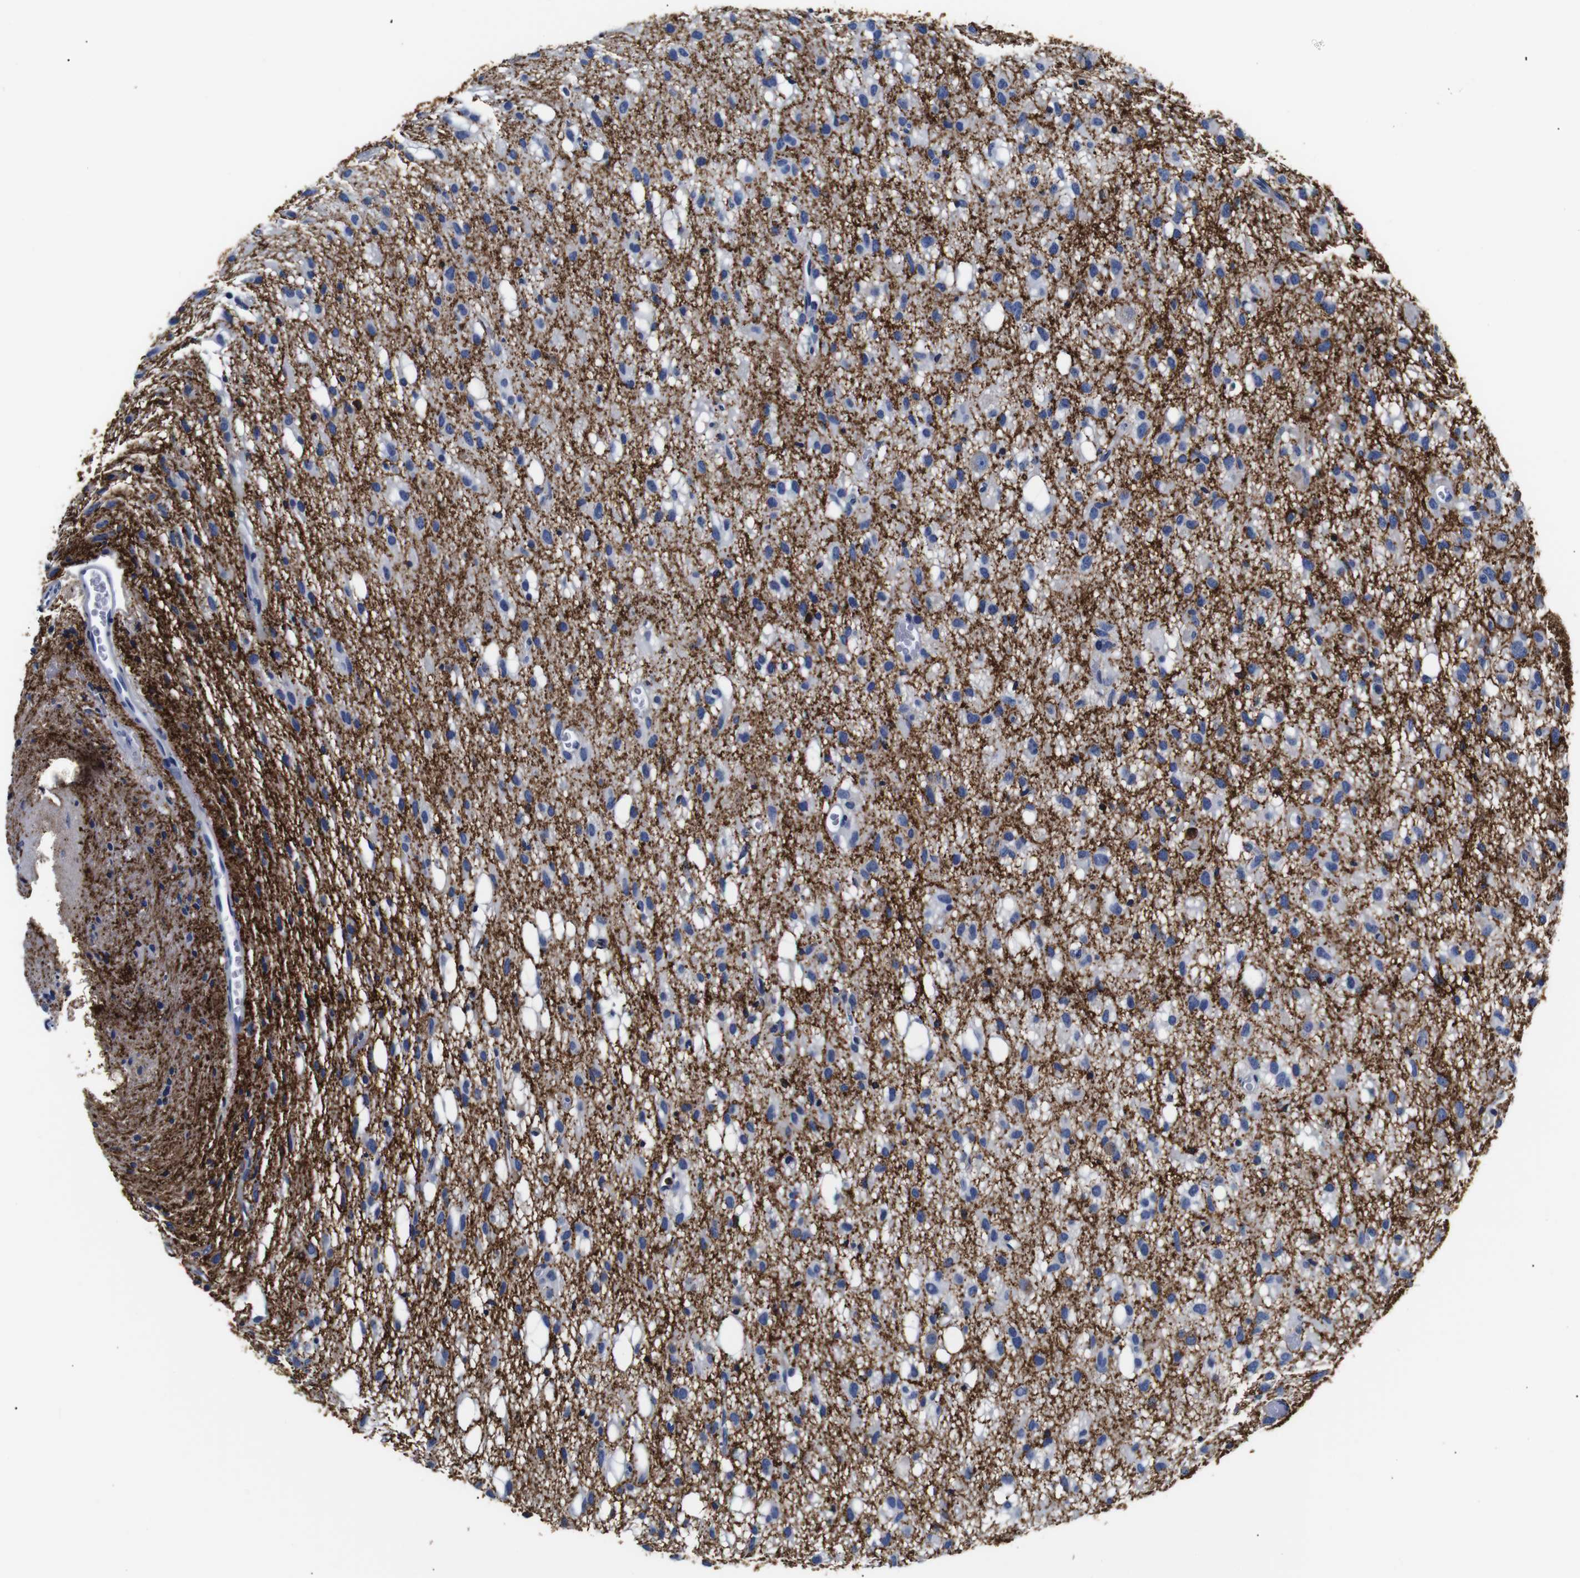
{"staining": {"intensity": "negative", "quantity": "none", "location": "none"}, "tissue": "glioma", "cell_type": "Tumor cells", "image_type": "cancer", "snomed": [{"axis": "morphology", "description": "Glioma, malignant, Low grade"}, {"axis": "topography", "description": "Brain"}], "caption": "Tumor cells show no significant protein expression in low-grade glioma (malignant).", "gene": "GAP43", "patient": {"sex": "male", "age": 77}}